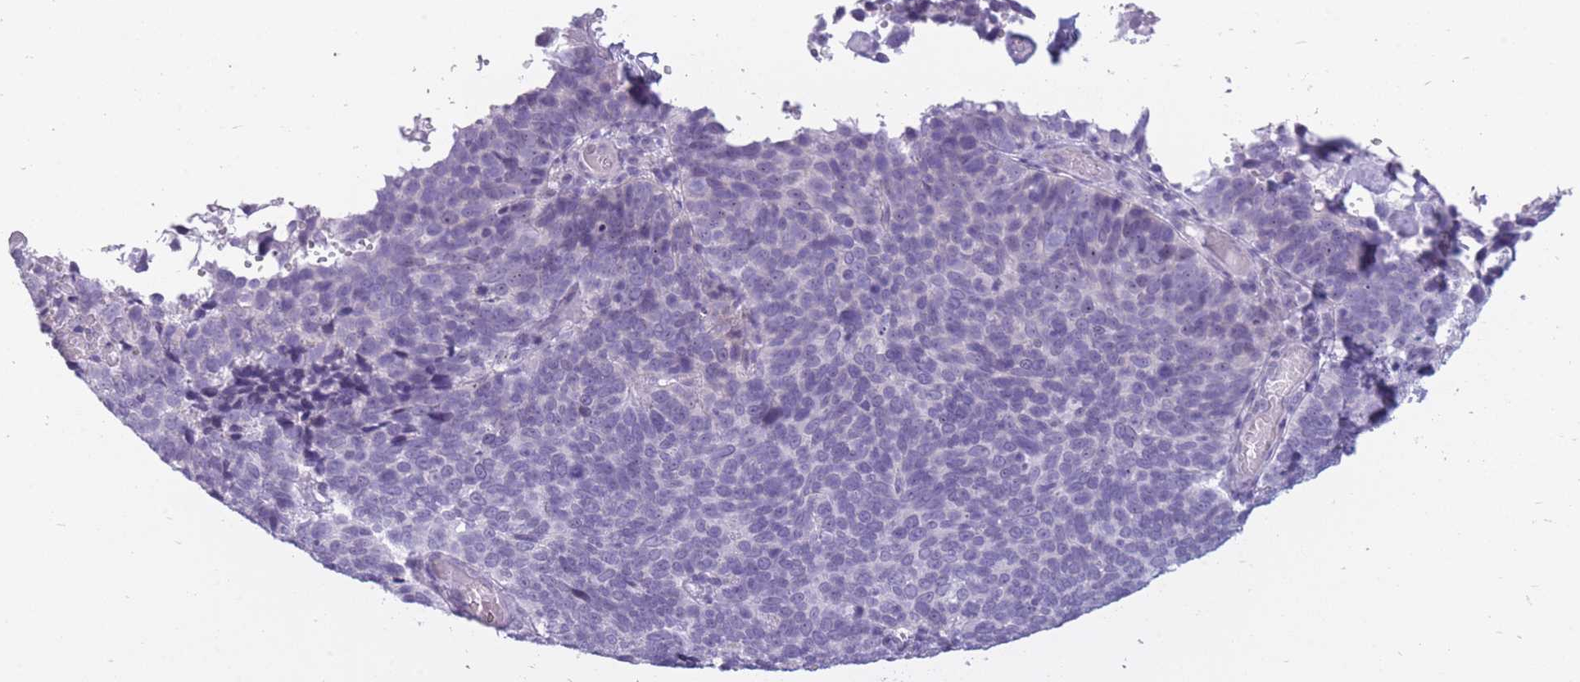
{"staining": {"intensity": "negative", "quantity": "none", "location": "none"}, "tissue": "cervical cancer", "cell_type": "Tumor cells", "image_type": "cancer", "snomed": [{"axis": "morphology", "description": "Squamous cell carcinoma, NOS"}, {"axis": "topography", "description": "Cervix"}], "caption": "Tumor cells show no significant staining in cervical cancer (squamous cell carcinoma). Nuclei are stained in blue.", "gene": "GOLGA6D", "patient": {"sex": "female", "age": 39}}